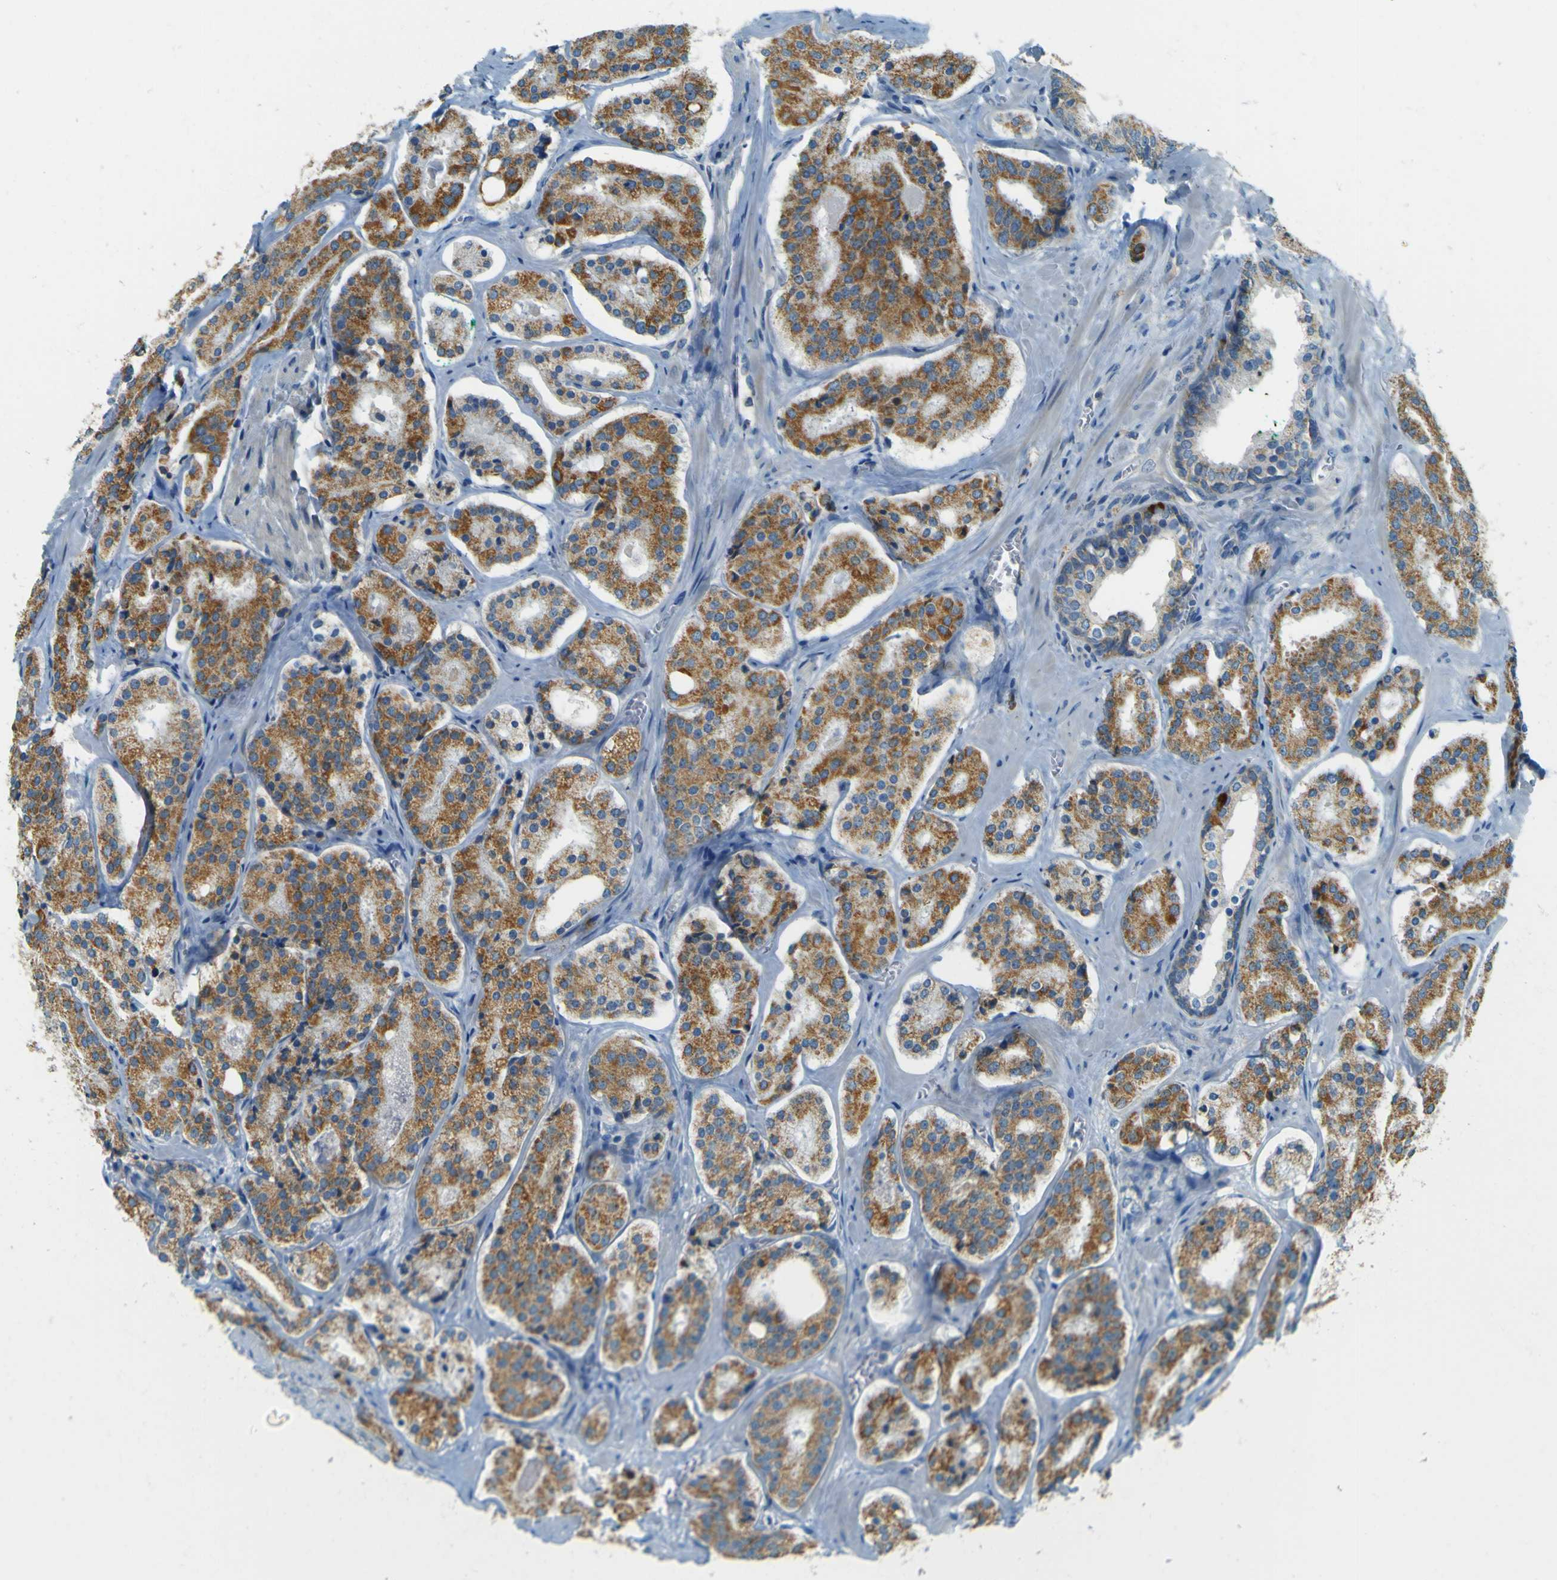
{"staining": {"intensity": "moderate", "quantity": ">75%", "location": "cytoplasmic/membranous"}, "tissue": "prostate cancer", "cell_type": "Tumor cells", "image_type": "cancer", "snomed": [{"axis": "morphology", "description": "Adenocarcinoma, Medium grade"}, {"axis": "topography", "description": "Prostate"}], "caption": "Immunohistochemical staining of prostate cancer reveals moderate cytoplasmic/membranous protein staining in about >75% of tumor cells.", "gene": "FKTN", "patient": {"sex": "male", "age": 73}}